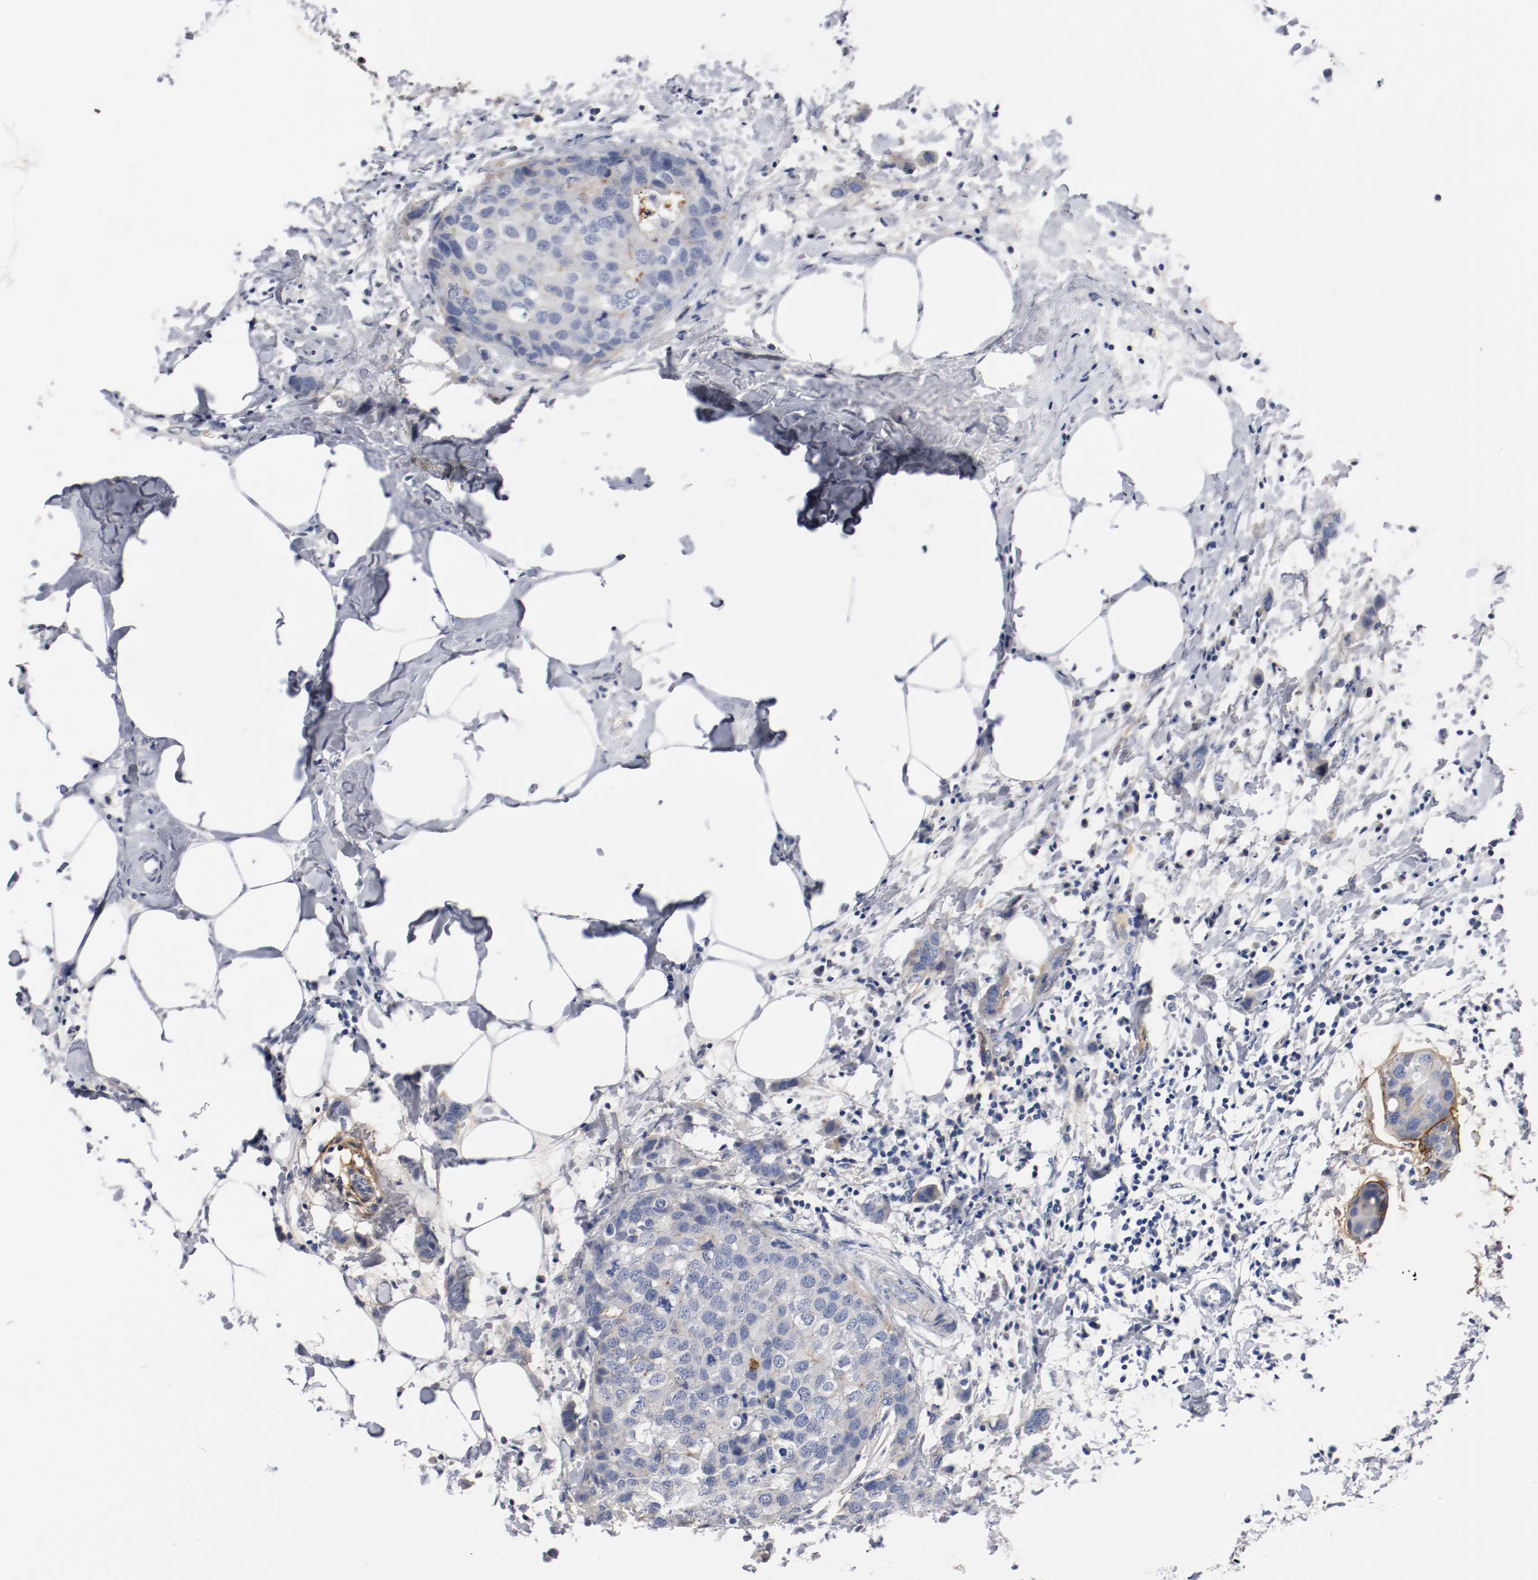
{"staining": {"intensity": "weak", "quantity": "<25%", "location": "cytoplasmic/membranous"}, "tissue": "breast cancer", "cell_type": "Tumor cells", "image_type": "cancer", "snomed": [{"axis": "morphology", "description": "Normal tissue, NOS"}, {"axis": "morphology", "description": "Duct carcinoma"}, {"axis": "topography", "description": "Breast"}], "caption": "High magnification brightfield microscopy of breast cancer stained with DAB (brown) and counterstained with hematoxylin (blue): tumor cells show no significant expression.", "gene": "TNC", "patient": {"sex": "female", "age": 50}}